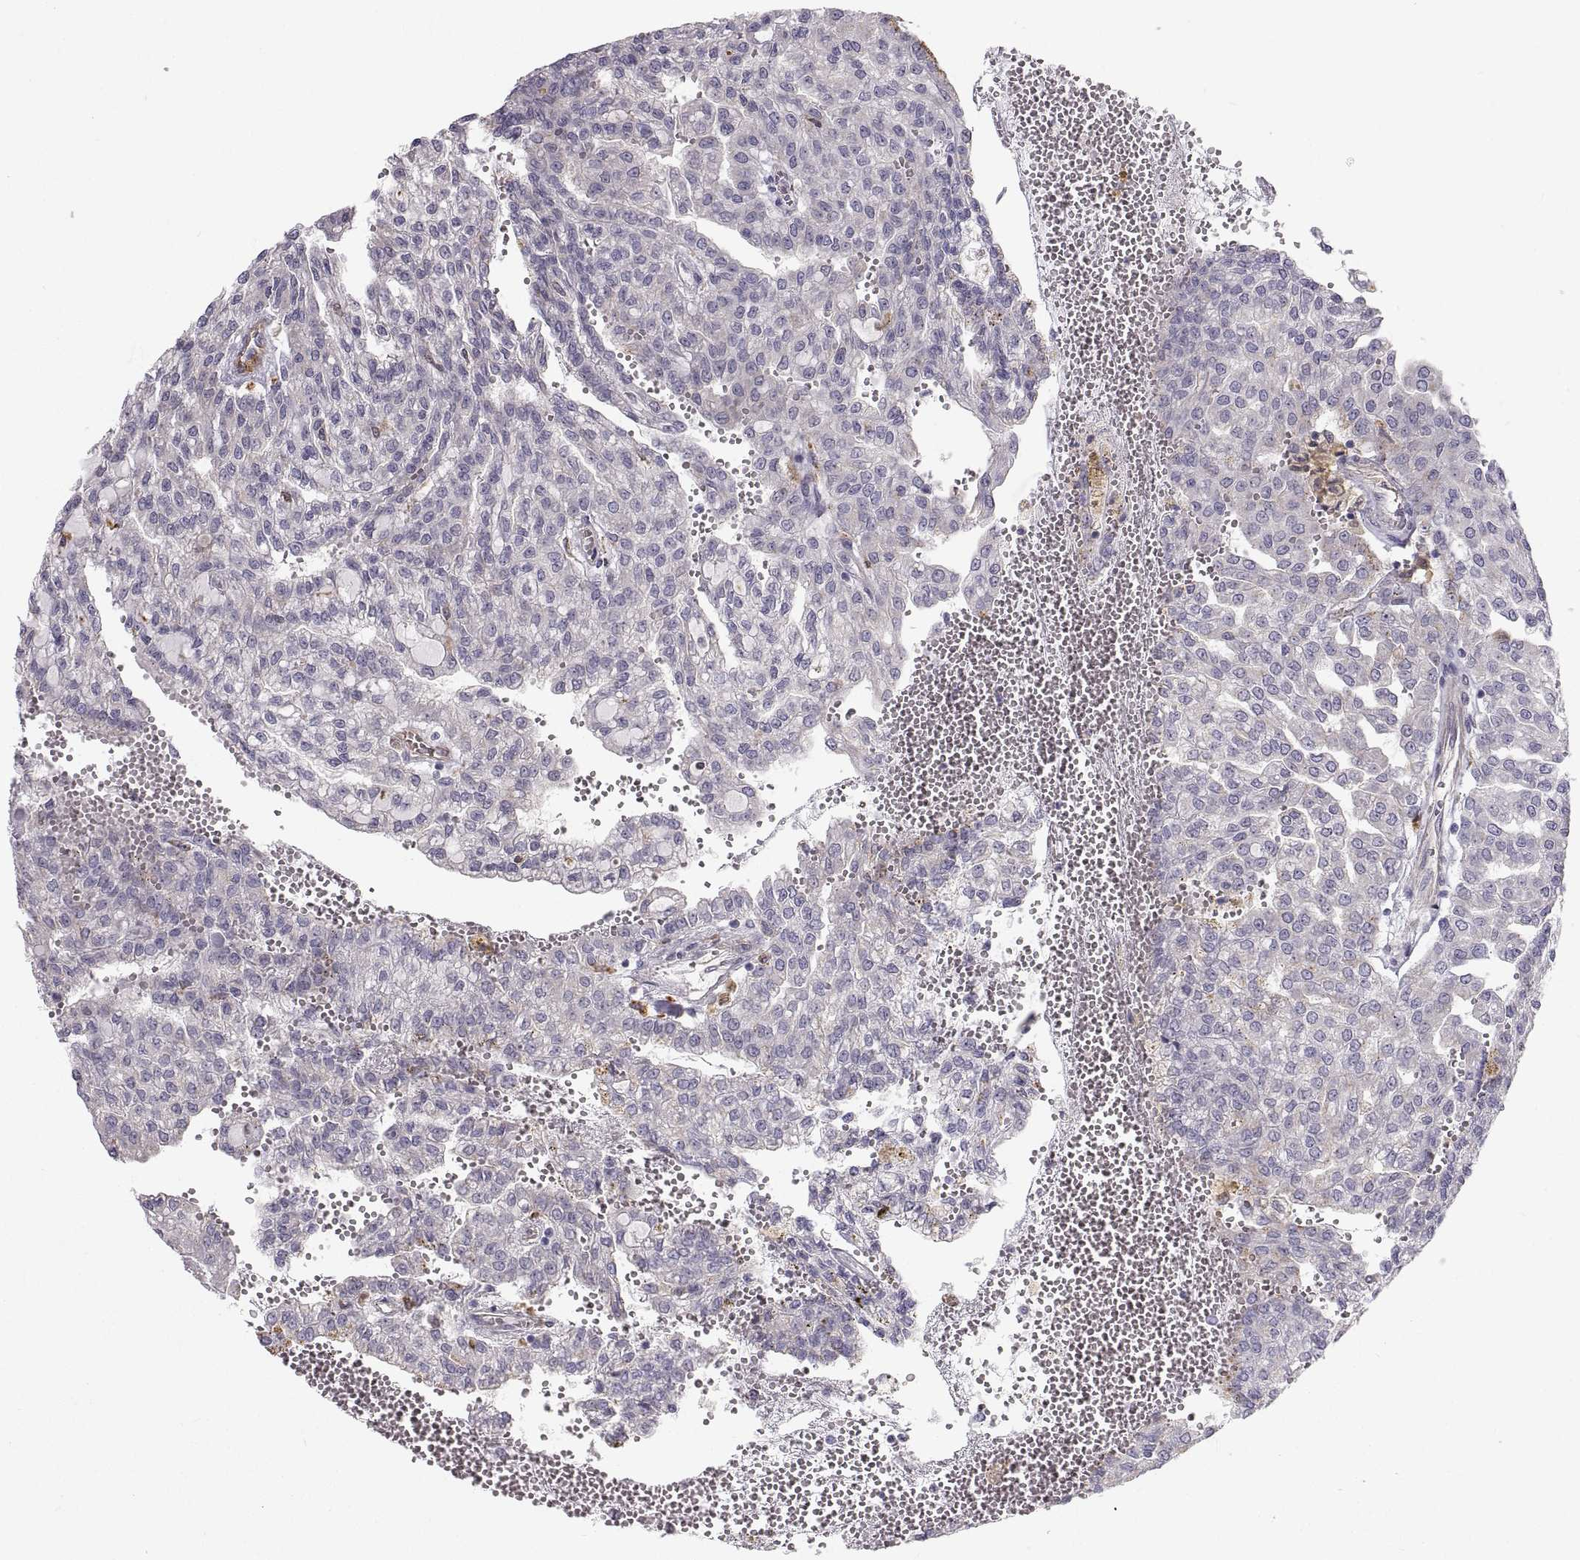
{"staining": {"intensity": "negative", "quantity": "none", "location": "none"}, "tissue": "renal cancer", "cell_type": "Tumor cells", "image_type": "cancer", "snomed": [{"axis": "morphology", "description": "Adenocarcinoma, NOS"}, {"axis": "topography", "description": "Kidney"}], "caption": "An image of human renal cancer is negative for staining in tumor cells.", "gene": "PGM5", "patient": {"sex": "male", "age": 63}}